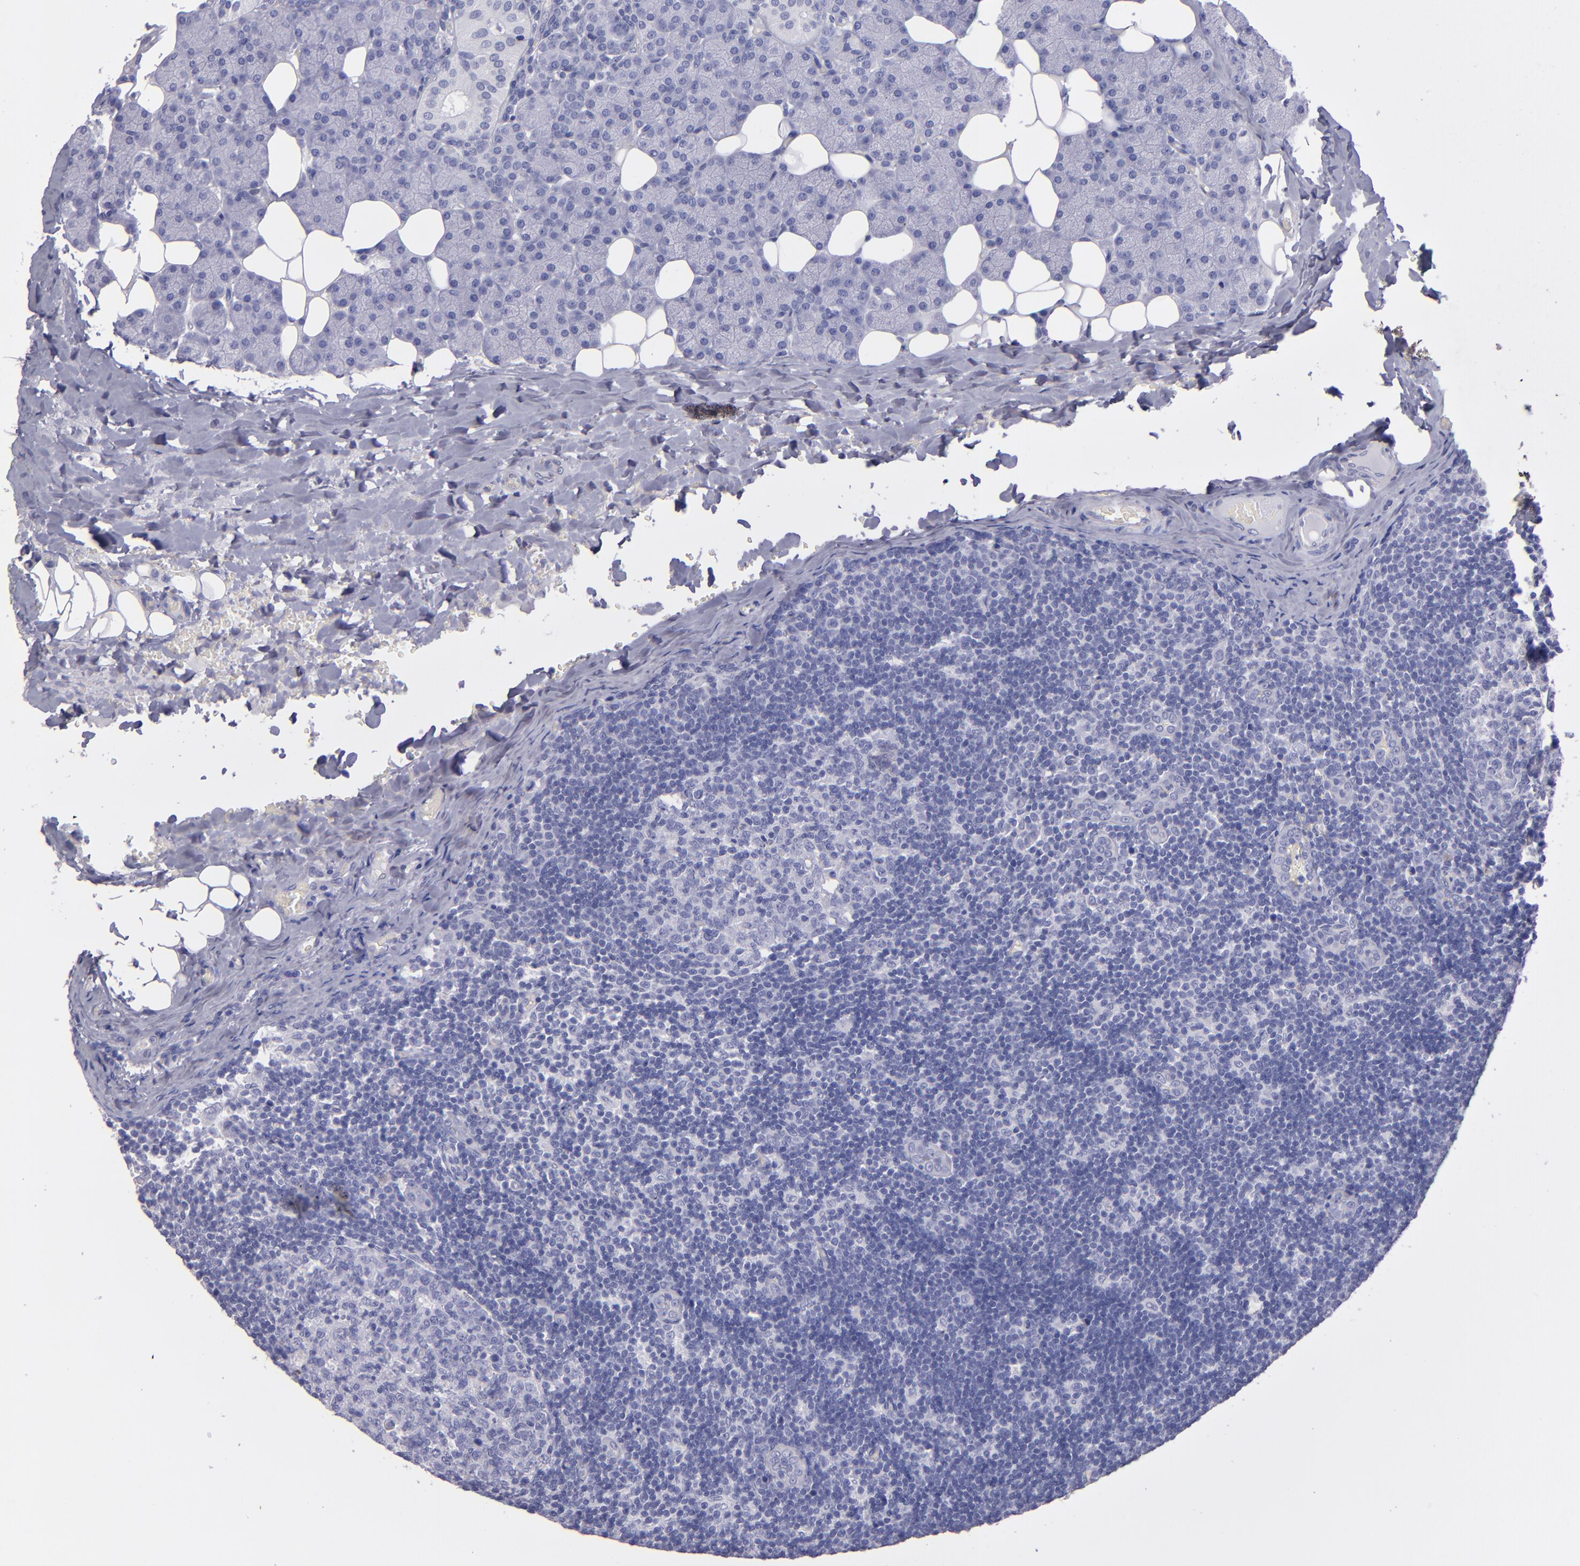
{"staining": {"intensity": "negative", "quantity": "none", "location": "none"}, "tissue": "lymph node", "cell_type": "Germinal center cells", "image_type": "normal", "snomed": [{"axis": "morphology", "description": "Normal tissue, NOS"}, {"axis": "topography", "description": "Lymph node"}, {"axis": "topography", "description": "Salivary gland"}], "caption": "A high-resolution histopathology image shows IHC staining of benign lymph node, which demonstrates no significant staining in germinal center cells. (DAB immunohistochemistry (IHC) visualized using brightfield microscopy, high magnification).", "gene": "TG", "patient": {"sex": "male", "age": 8}}